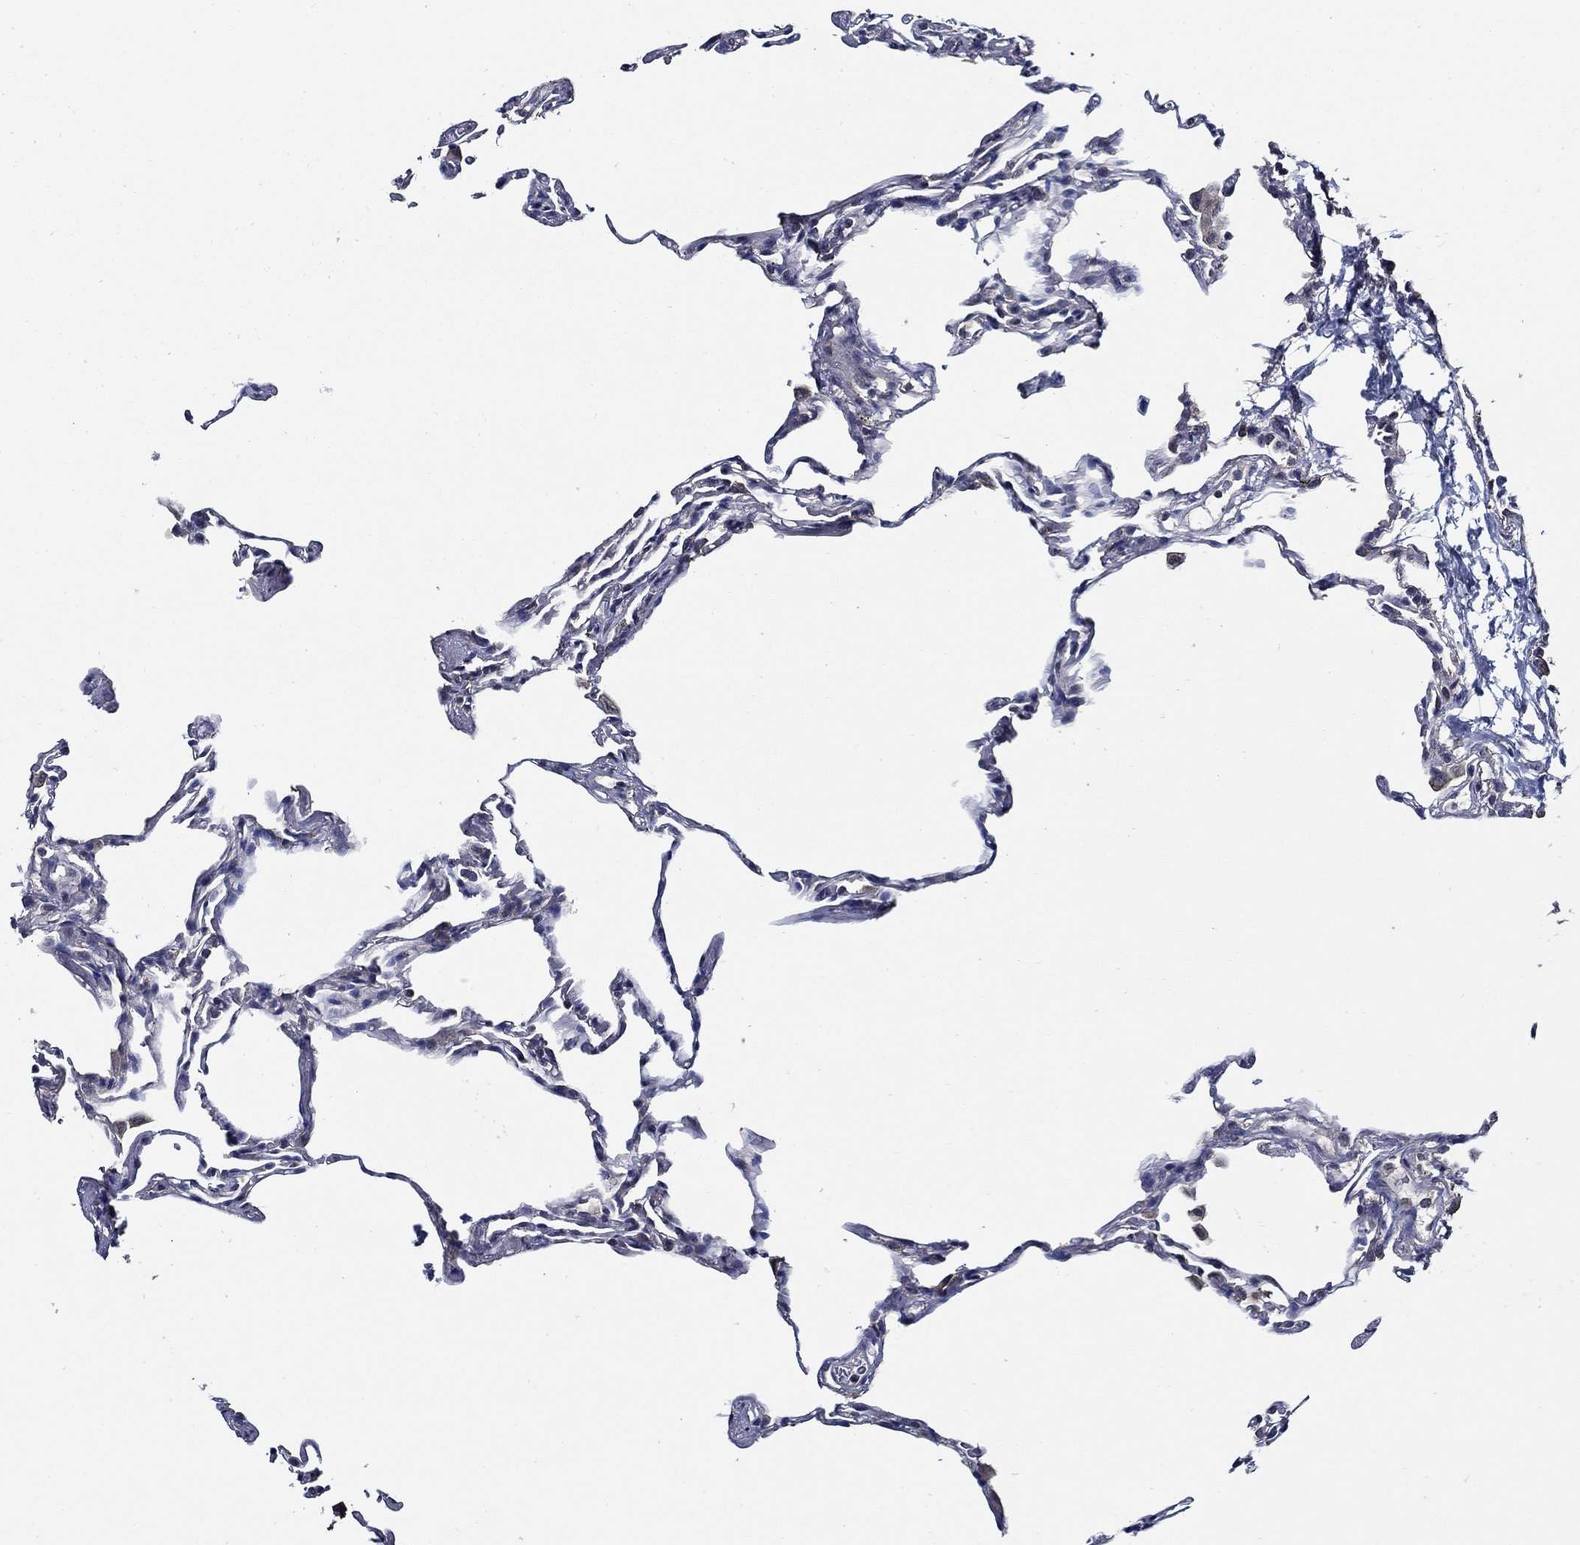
{"staining": {"intensity": "negative", "quantity": "none", "location": "none"}, "tissue": "lung", "cell_type": "Alveolar cells", "image_type": "normal", "snomed": [{"axis": "morphology", "description": "Normal tissue, NOS"}, {"axis": "topography", "description": "Lung"}], "caption": "DAB immunohistochemical staining of unremarkable human lung demonstrates no significant positivity in alveolar cells. The staining is performed using DAB brown chromogen with nuclei counter-stained in using hematoxylin.", "gene": "WDR53", "patient": {"sex": "female", "age": 57}}